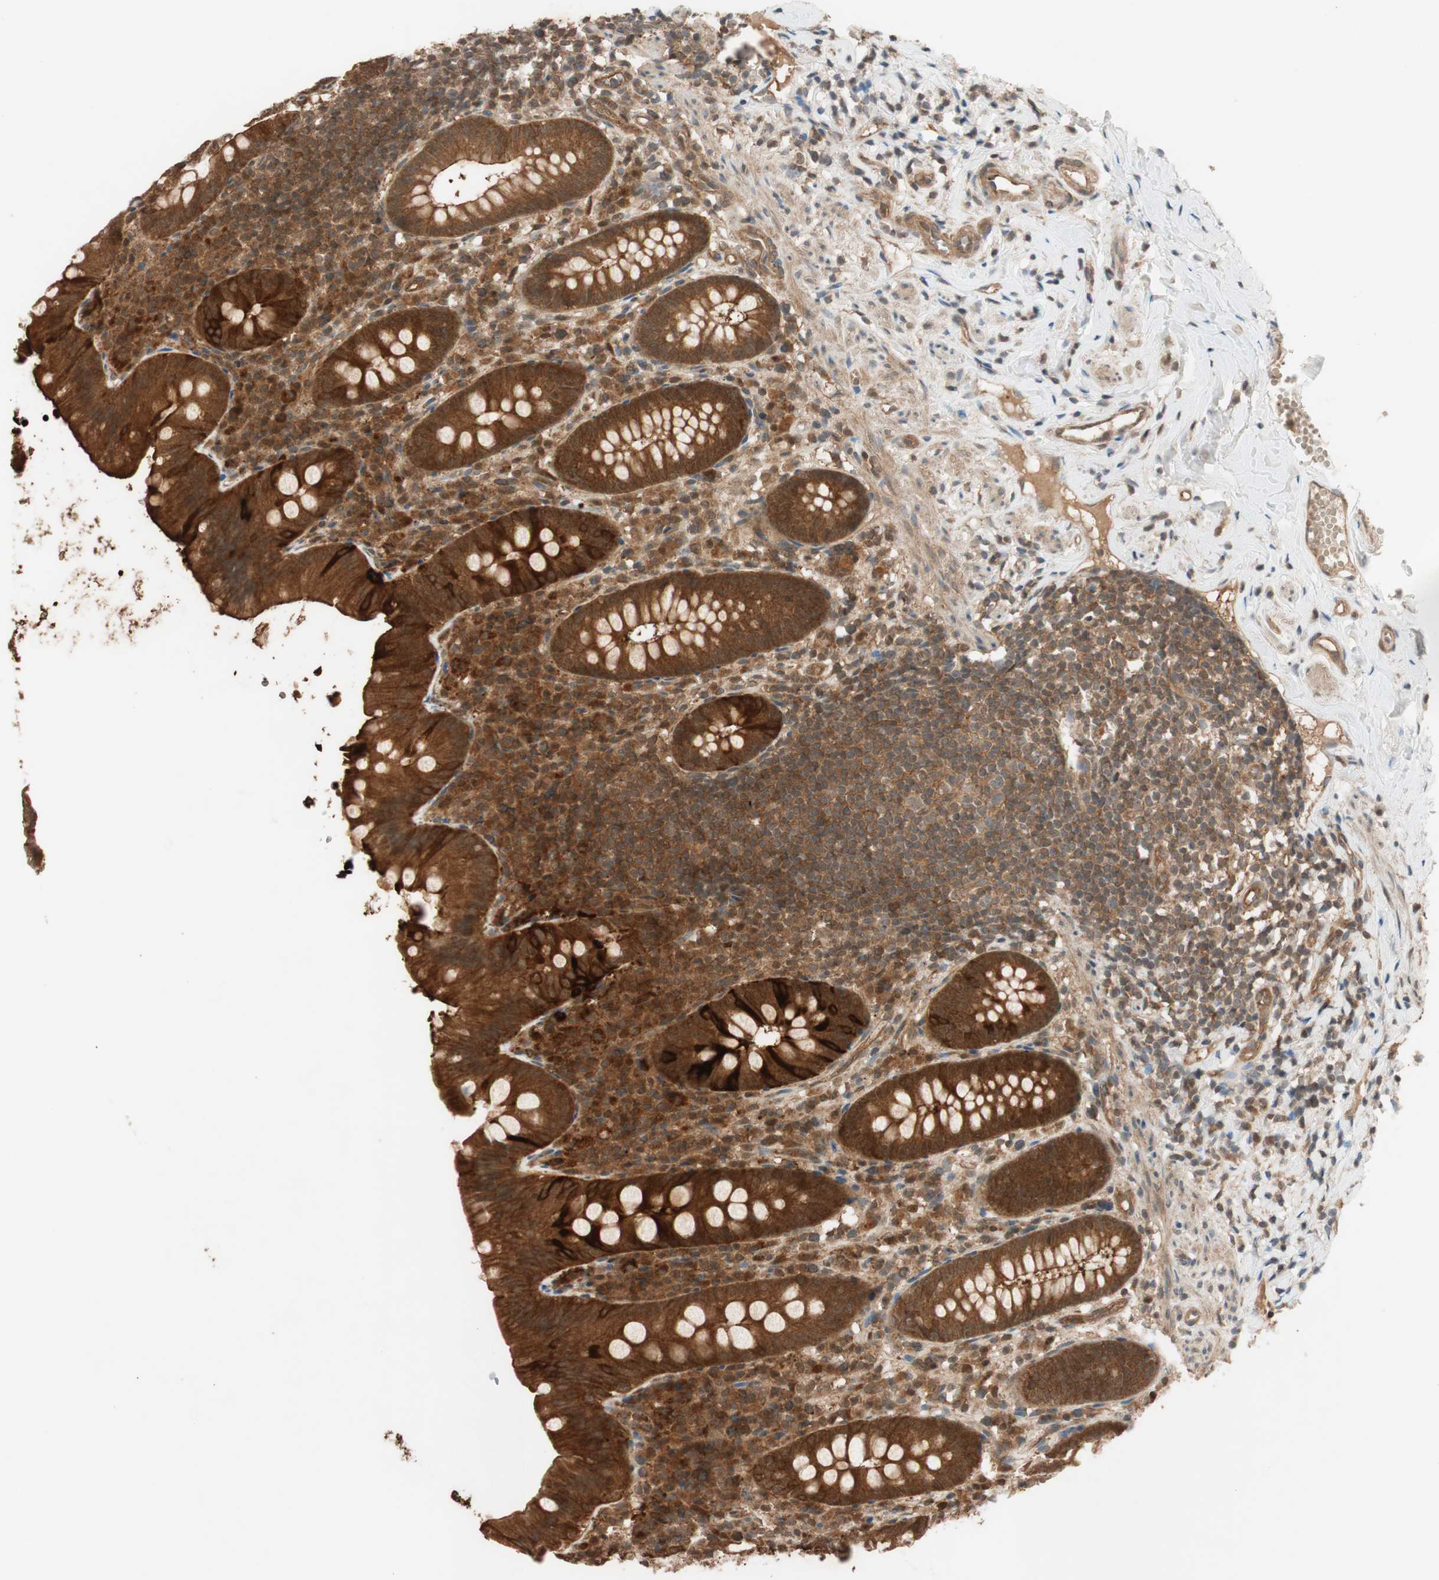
{"staining": {"intensity": "strong", "quantity": ">75%", "location": "cytoplasmic/membranous"}, "tissue": "appendix", "cell_type": "Glandular cells", "image_type": "normal", "snomed": [{"axis": "morphology", "description": "Normal tissue, NOS"}, {"axis": "topography", "description": "Appendix"}], "caption": "The histopathology image displays a brown stain indicating the presence of a protein in the cytoplasmic/membranous of glandular cells in appendix. The staining is performed using DAB (3,3'-diaminobenzidine) brown chromogen to label protein expression. The nuclei are counter-stained blue using hematoxylin.", "gene": "EPHA8", "patient": {"sex": "male", "age": 52}}